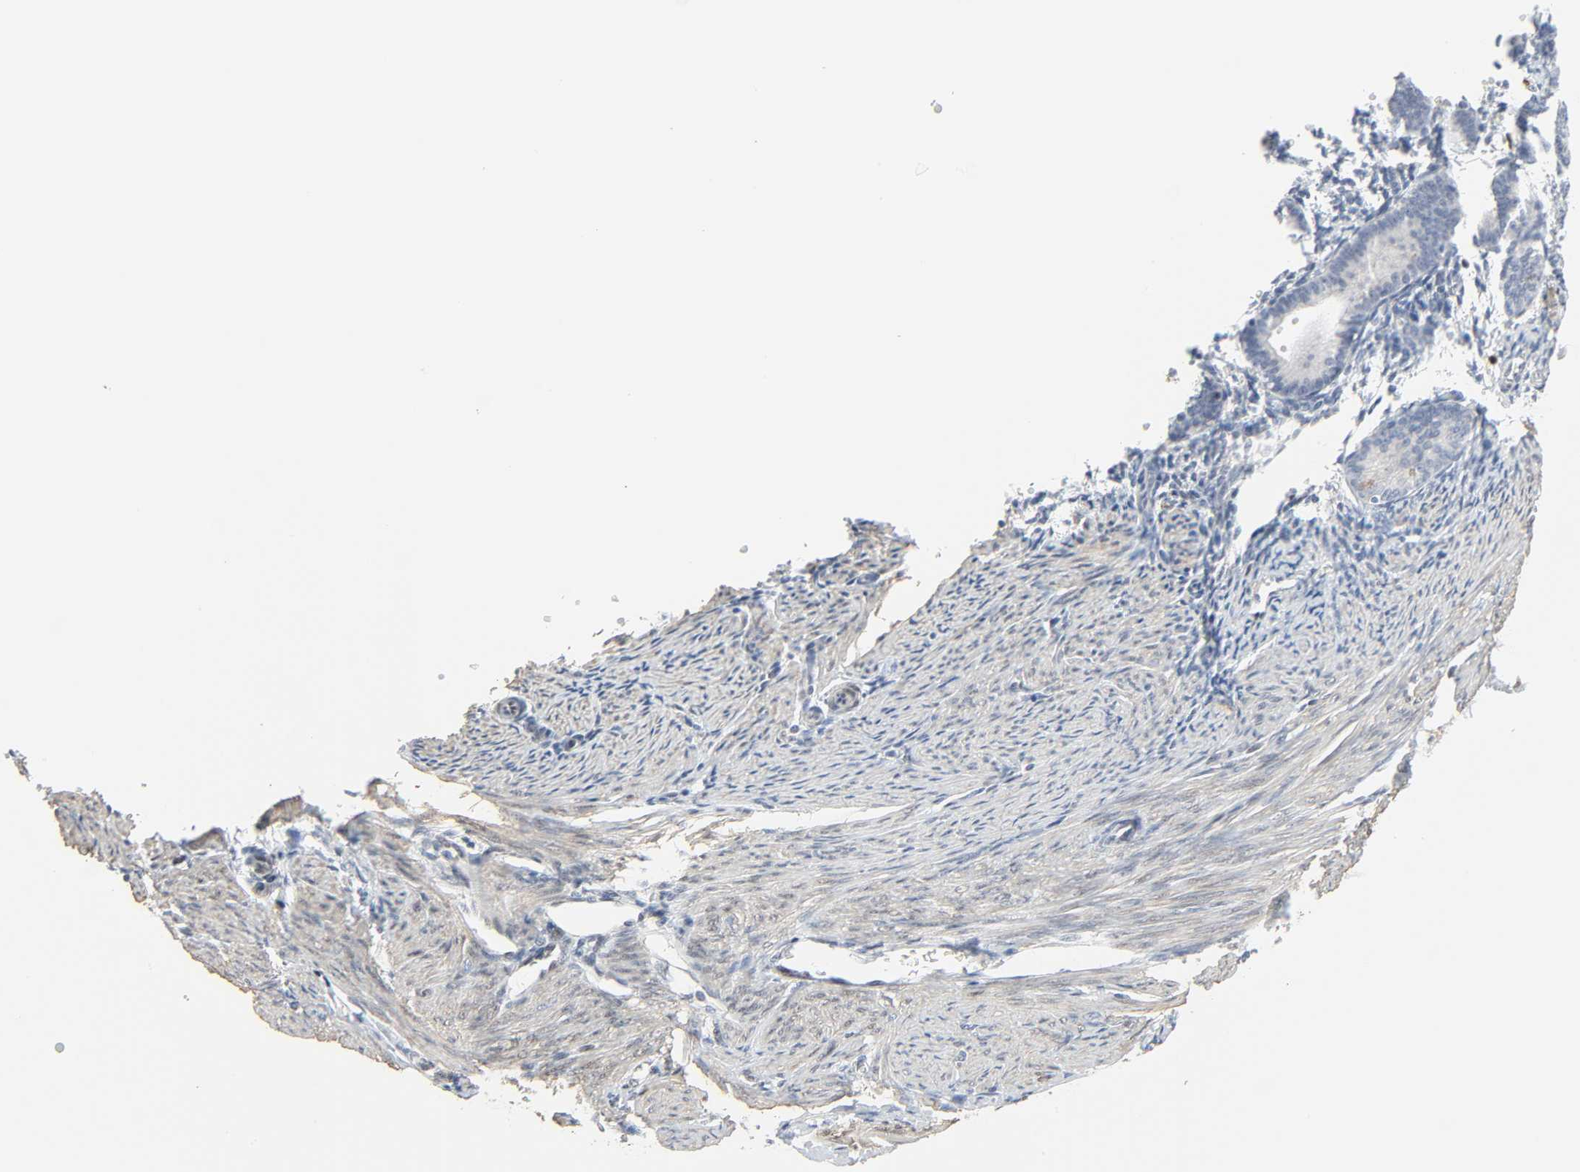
{"staining": {"intensity": "weak", "quantity": "<25%", "location": "cytoplasmic/membranous"}, "tissue": "endometrium", "cell_type": "Cells in endometrial stroma", "image_type": "normal", "snomed": [{"axis": "morphology", "description": "Normal tissue, NOS"}, {"axis": "topography", "description": "Endometrium"}], "caption": "A high-resolution histopathology image shows IHC staining of normal endometrium, which displays no significant positivity in cells in endometrial stroma.", "gene": "ZBTB16", "patient": {"sex": "female", "age": 61}}